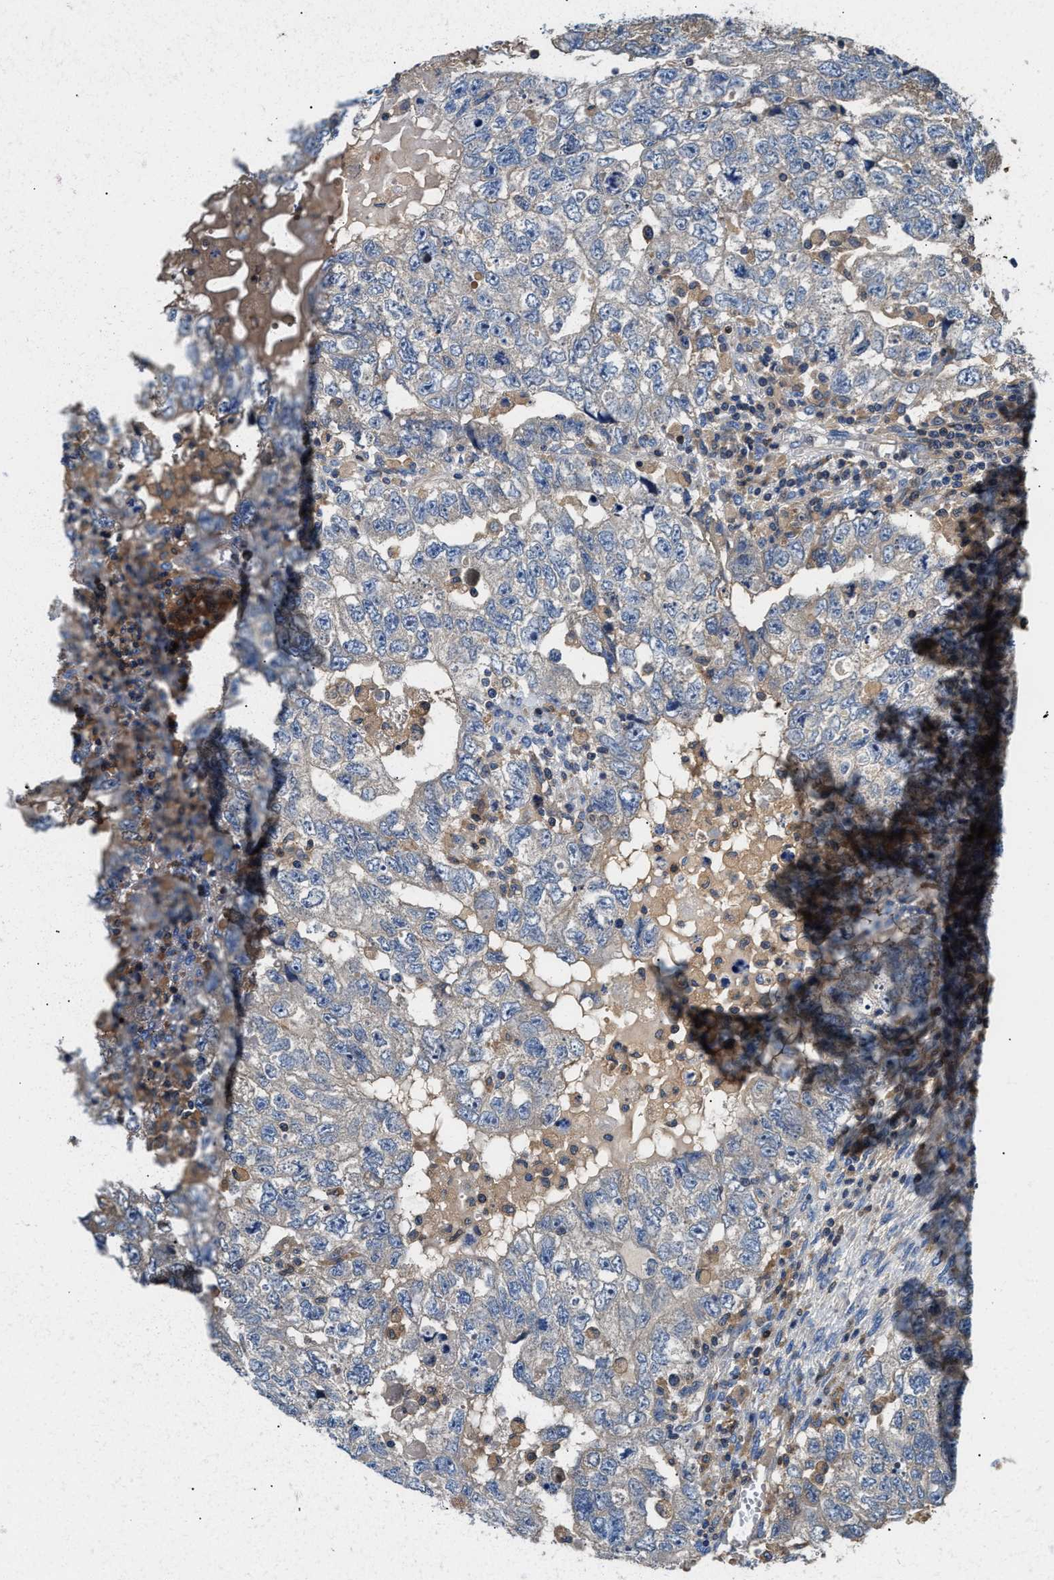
{"staining": {"intensity": "negative", "quantity": "none", "location": "none"}, "tissue": "testis cancer", "cell_type": "Tumor cells", "image_type": "cancer", "snomed": [{"axis": "morphology", "description": "Carcinoma, Embryonal, NOS"}, {"axis": "topography", "description": "Testis"}], "caption": "Human testis embryonal carcinoma stained for a protein using immunohistochemistry (IHC) displays no expression in tumor cells.", "gene": "OSTF1", "patient": {"sex": "male", "age": 36}}